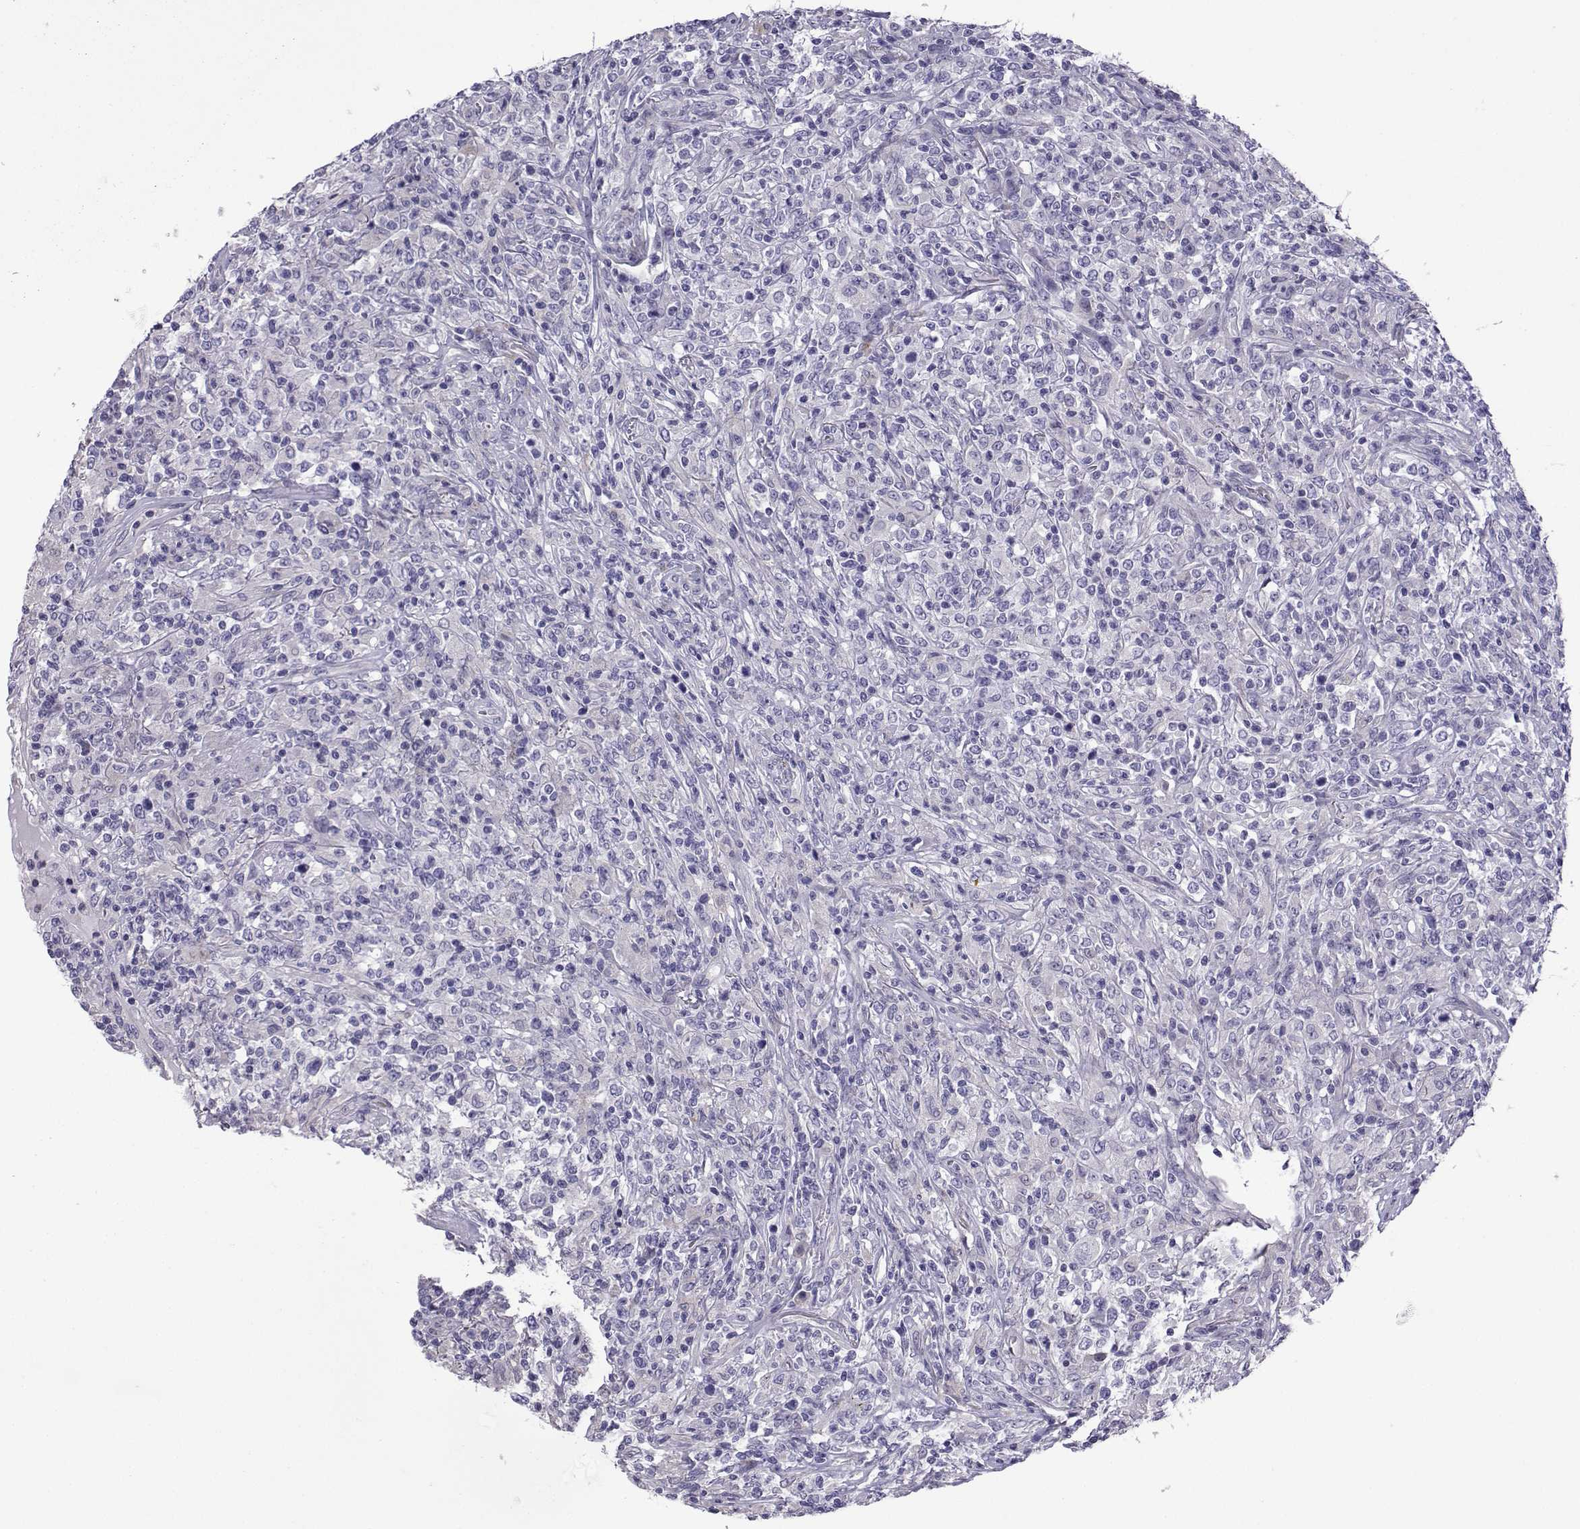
{"staining": {"intensity": "negative", "quantity": "none", "location": "none"}, "tissue": "lymphoma", "cell_type": "Tumor cells", "image_type": "cancer", "snomed": [{"axis": "morphology", "description": "Malignant lymphoma, non-Hodgkin's type, High grade"}, {"axis": "topography", "description": "Lung"}], "caption": "Immunohistochemistry (IHC) of human malignant lymphoma, non-Hodgkin's type (high-grade) demonstrates no positivity in tumor cells. Nuclei are stained in blue.", "gene": "CFAP70", "patient": {"sex": "male", "age": 79}}